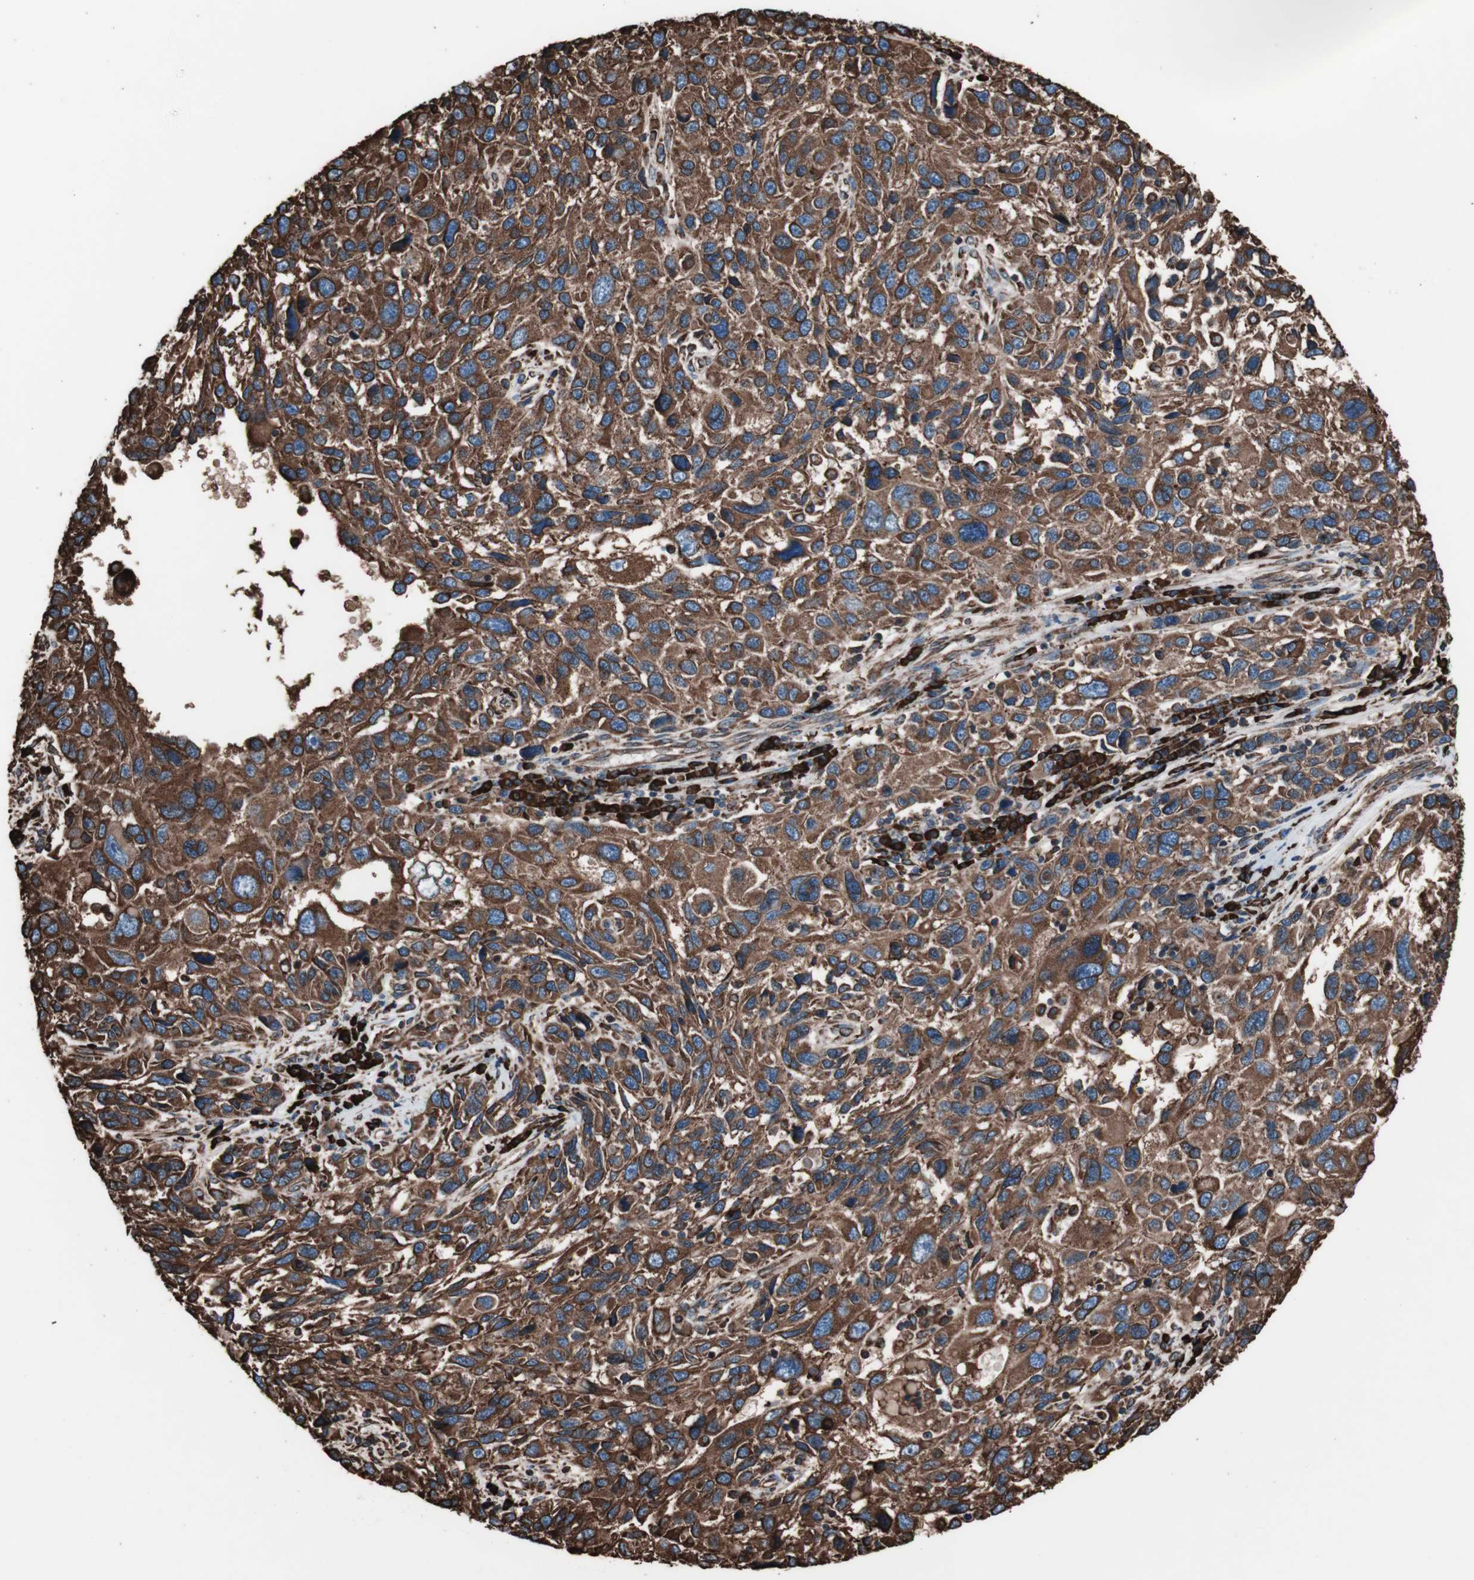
{"staining": {"intensity": "strong", "quantity": ">75%", "location": "cytoplasmic/membranous"}, "tissue": "melanoma", "cell_type": "Tumor cells", "image_type": "cancer", "snomed": [{"axis": "morphology", "description": "Malignant melanoma, NOS"}, {"axis": "topography", "description": "Skin"}], "caption": "Human malignant melanoma stained with a protein marker shows strong staining in tumor cells.", "gene": "HSP90B1", "patient": {"sex": "male", "age": 53}}